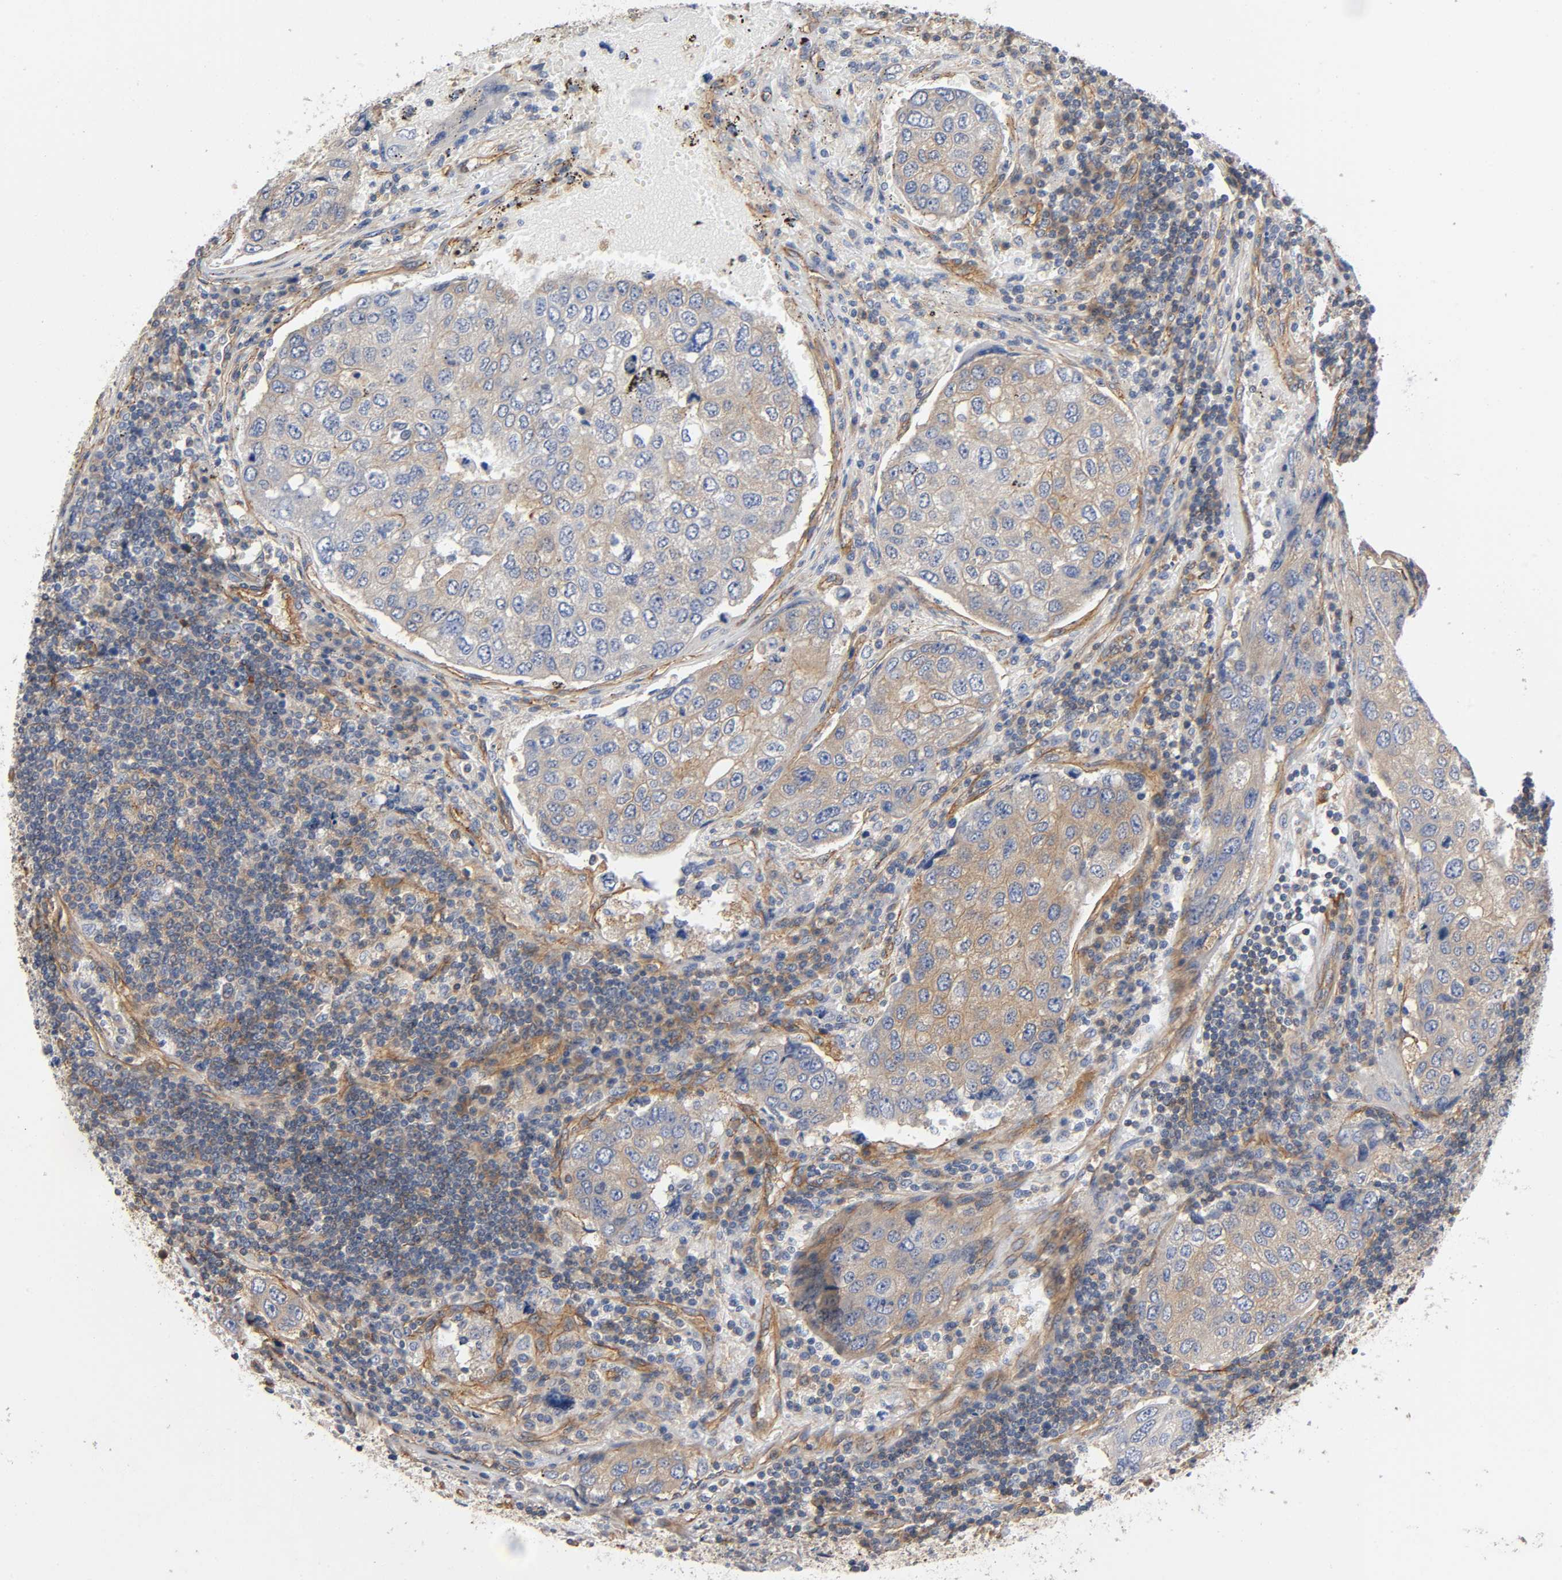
{"staining": {"intensity": "weak", "quantity": ">75%", "location": "cytoplasmic/membranous"}, "tissue": "urothelial cancer", "cell_type": "Tumor cells", "image_type": "cancer", "snomed": [{"axis": "morphology", "description": "Urothelial carcinoma, High grade"}, {"axis": "topography", "description": "Lymph node"}, {"axis": "topography", "description": "Urinary bladder"}], "caption": "A photomicrograph showing weak cytoplasmic/membranous staining in approximately >75% of tumor cells in urothelial cancer, as visualized by brown immunohistochemical staining.", "gene": "MARS1", "patient": {"sex": "male", "age": 51}}